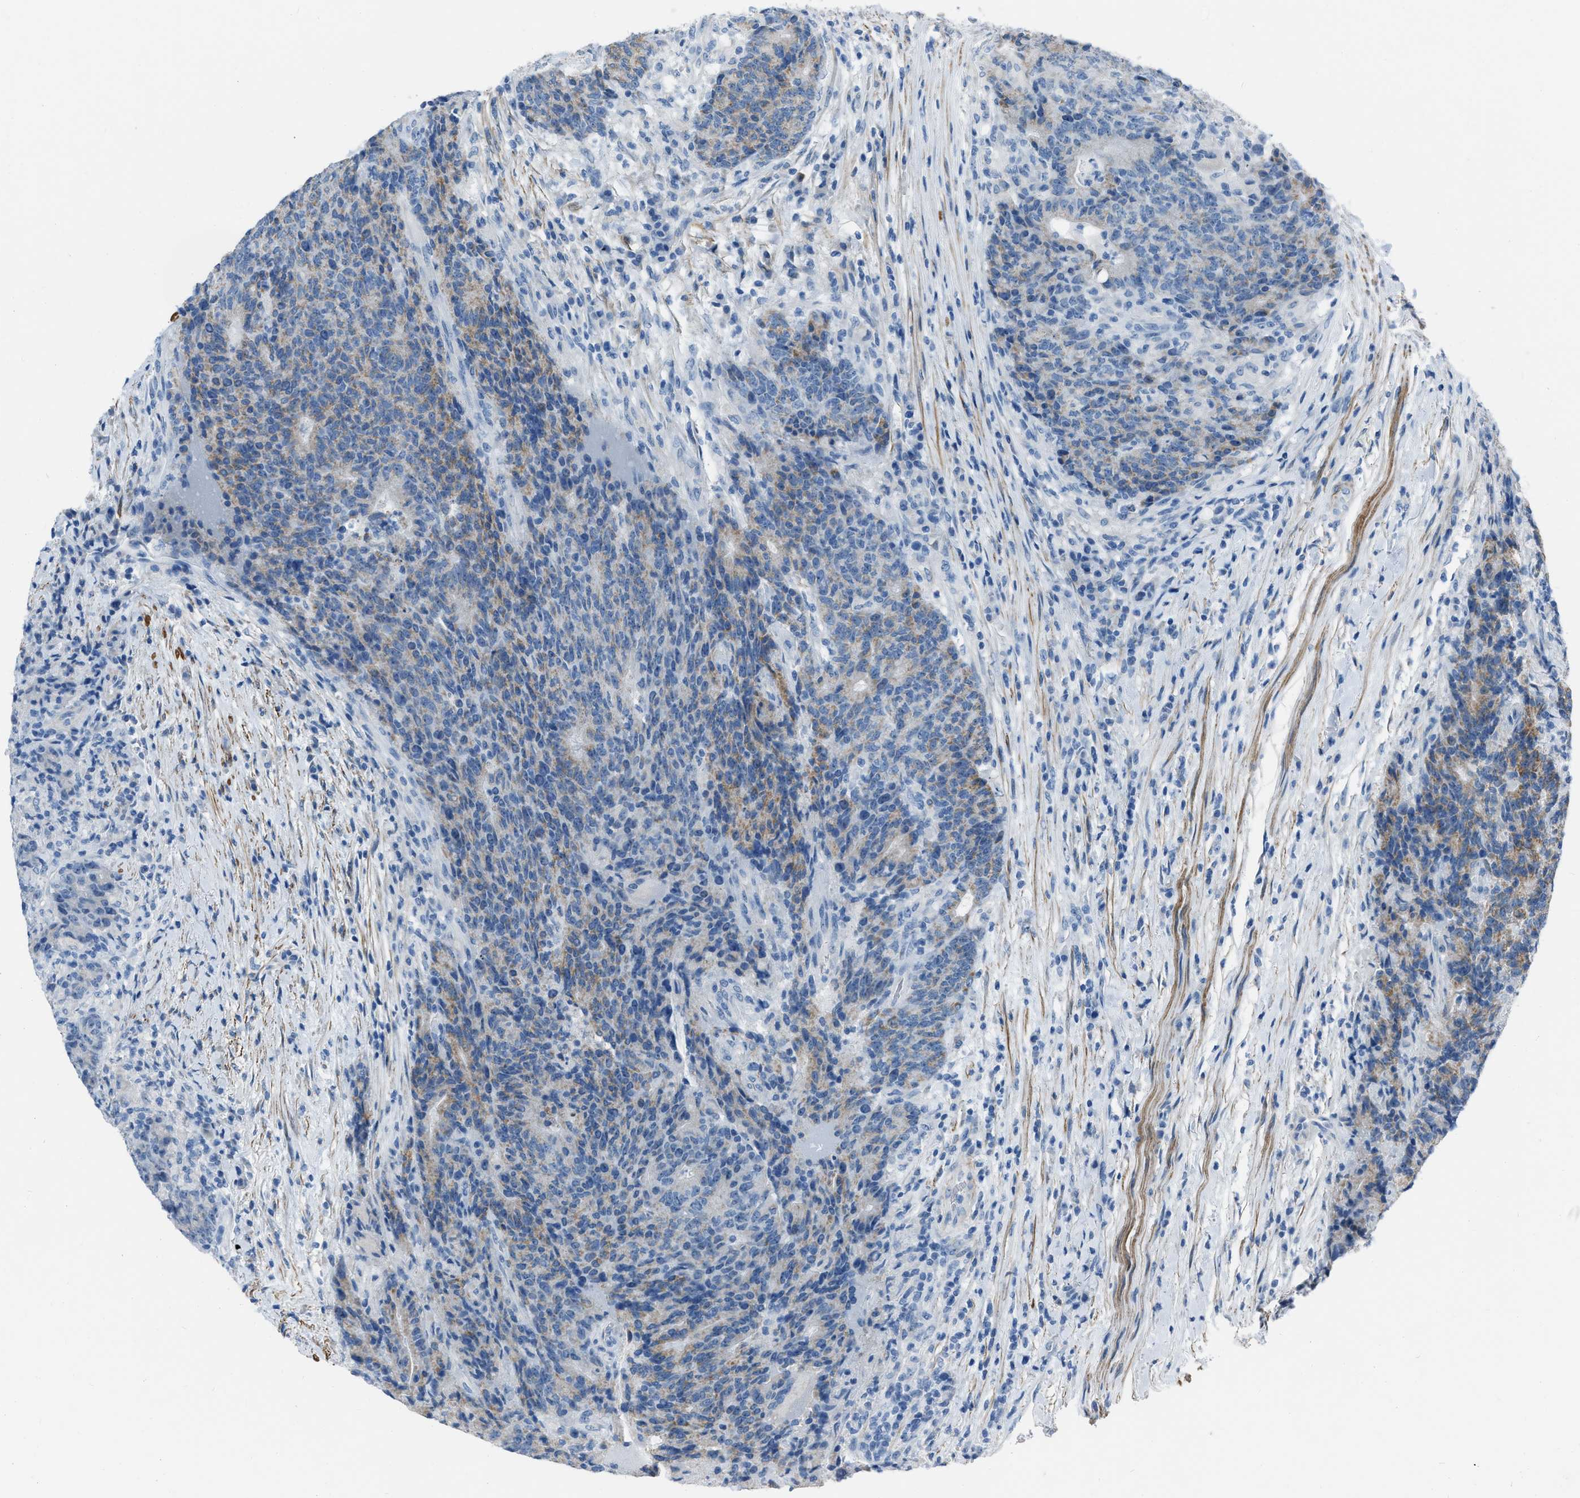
{"staining": {"intensity": "moderate", "quantity": "<25%", "location": "cytoplasmic/membranous"}, "tissue": "colorectal cancer", "cell_type": "Tumor cells", "image_type": "cancer", "snomed": [{"axis": "morphology", "description": "Normal tissue, NOS"}, {"axis": "morphology", "description": "Adenocarcinoma, NOS"}, {"axis": "topography", "description": "Colon"}], "caption": "The photomicrograph reveals immunohistochemical staining of colorectal cancer. There is moderate cytoplasmic/membranous positivity is appreciated in about <25% of tumor cells. The protein is stained brown, and the nuclei are stained in blue (DAB IHC with brightfield microscopy, high magnification).", "gene": "SPATC1L", "patient": {"sex": "female", "age": 75}}